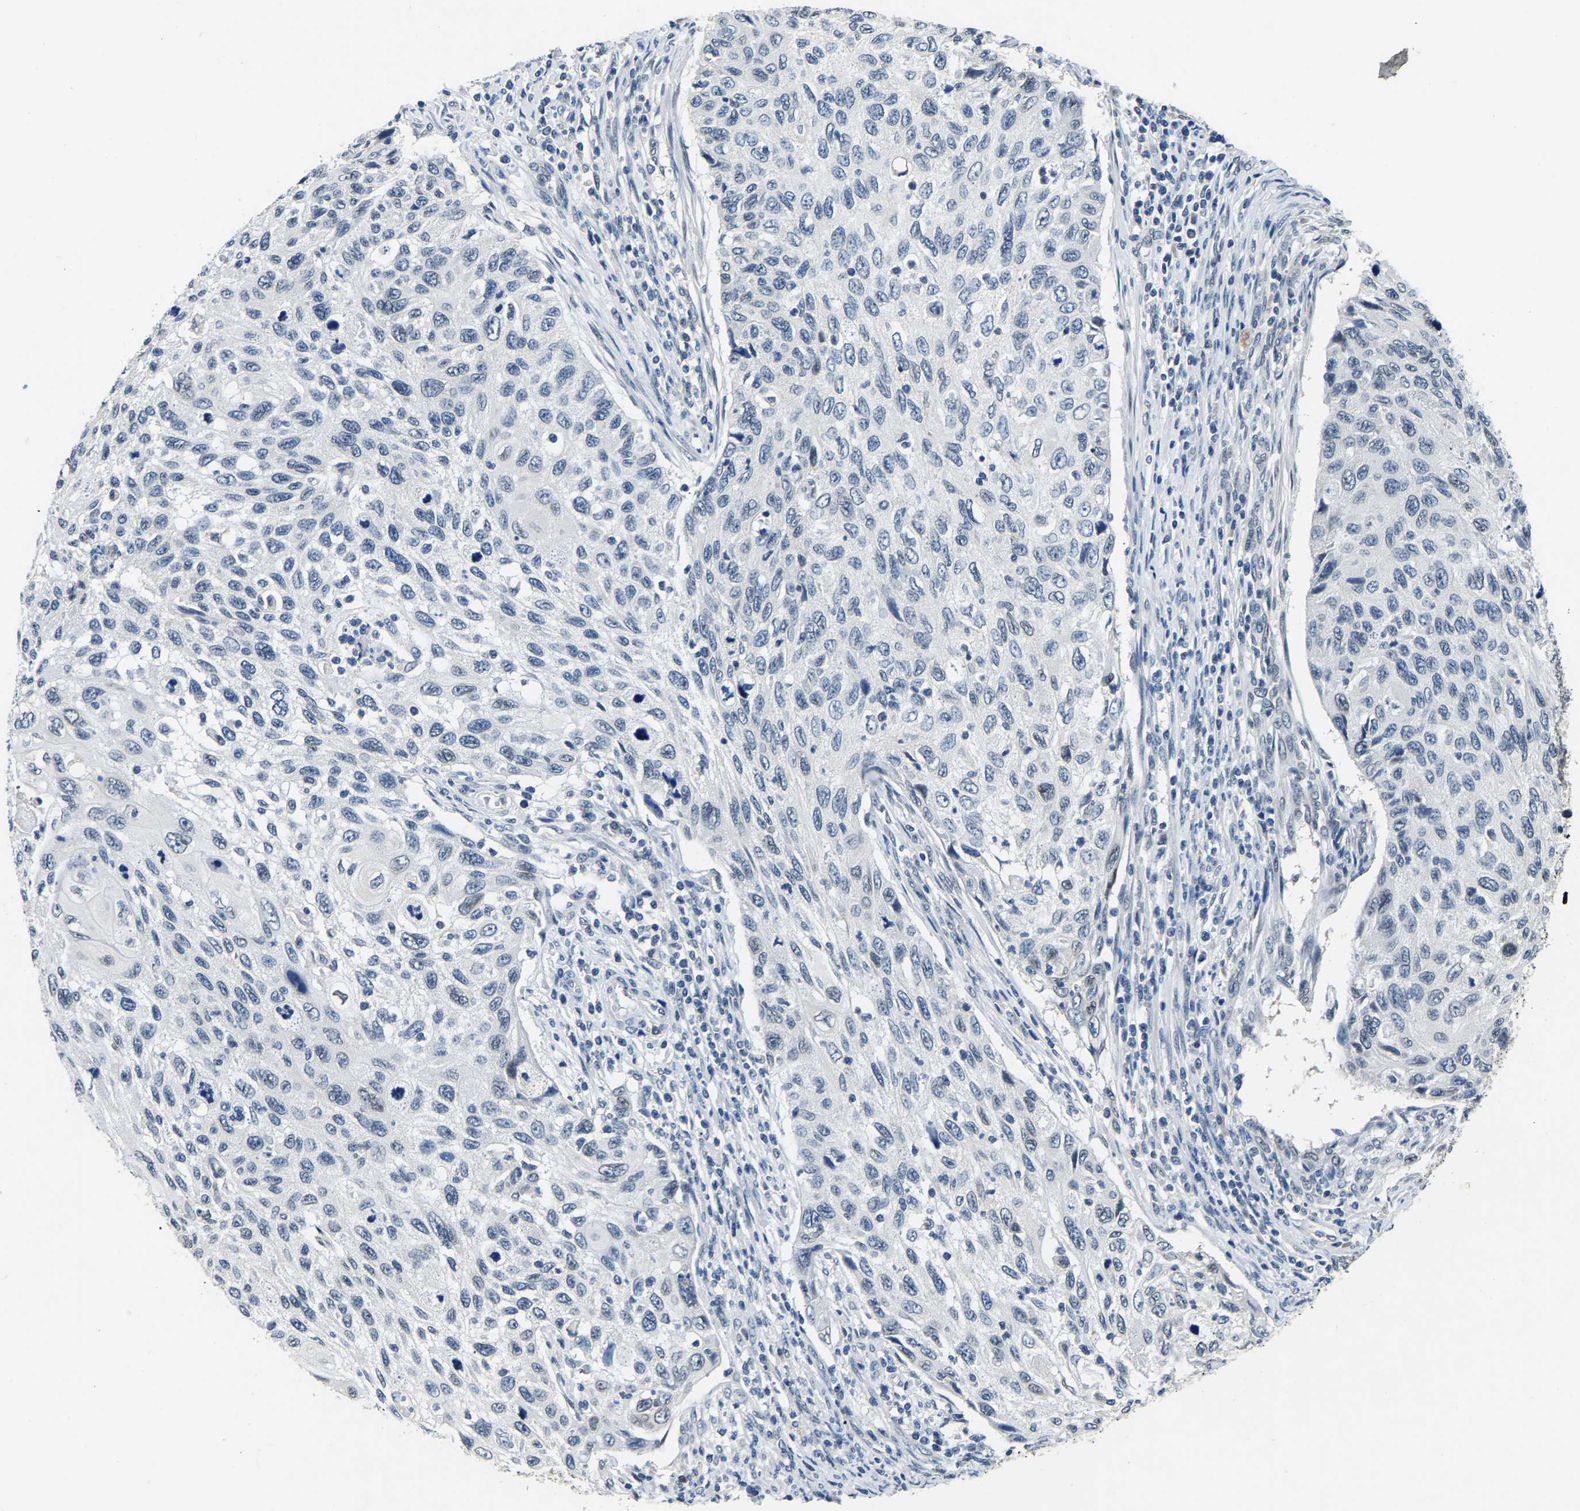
{"staining": {"intensity": "negative", "quantity": "none", "location": "none"}, "tissue": "cervical cancer", "cell_type": "Tumor cells", "image_type": "cancer", "snomed": [{"axis": "morphology", "description": "Squamous cell carcinoma, NOS"}, {"axis": "topography", "description": "Cervix"}], "caption": "Tumor cells show no significant protein positivity in cervical cancer (squamous cell carcinoma). Brightfield microscopy of immunohistochemistry (IHC) stained with DAB (3,3'-diaminobenzidine) (brown) and hematoxylin (blue), captured at high magnification.", "gene": "RANBP2", "patient": {"sex": "female", "age": 70}}